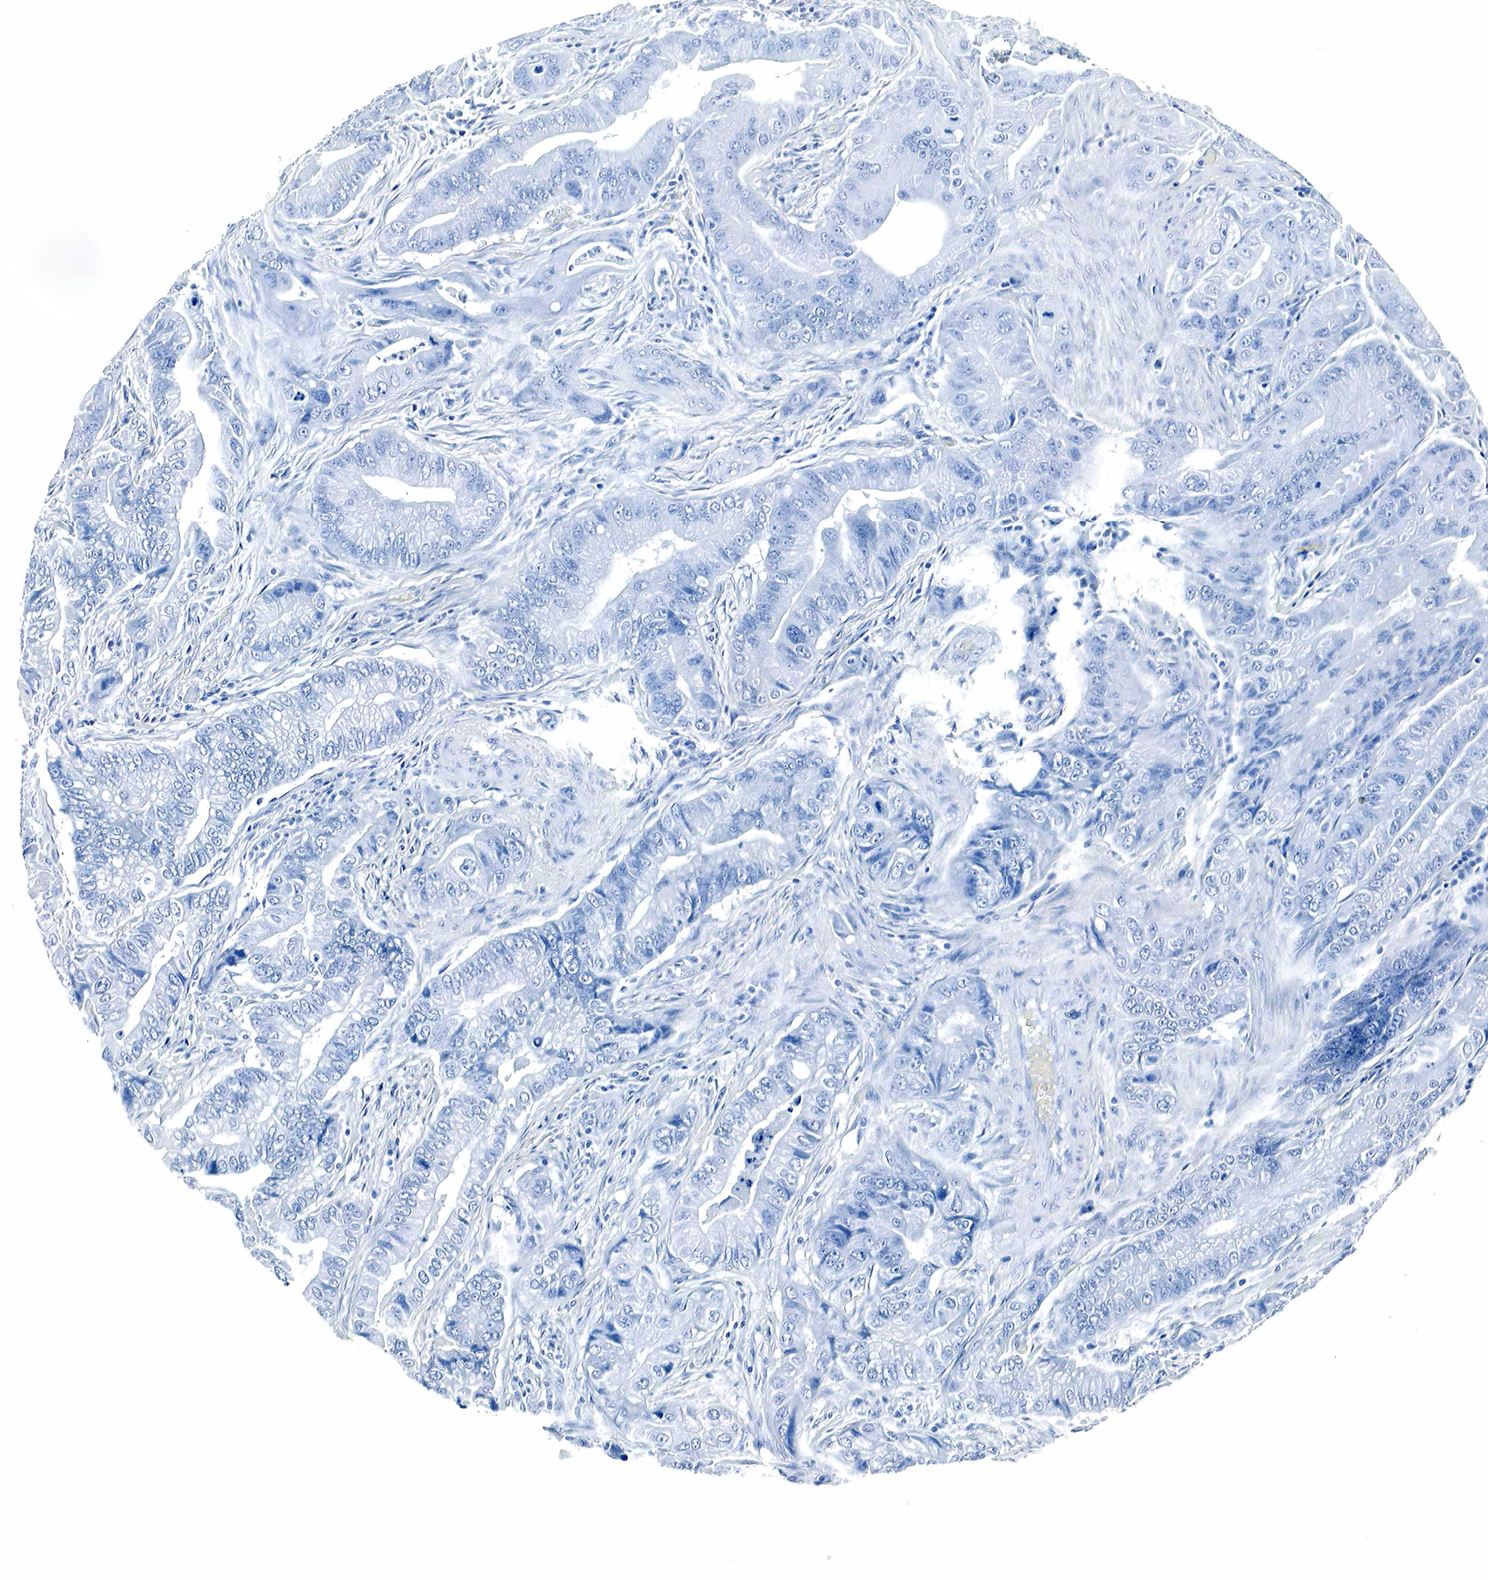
{"staining": {"intensity": "negative", "quantity": "none", "location": "none"}, "tissue": "pancreatic cancer", "cell_type": "Tumor cells", "image_type": "cancer", "snomed": [{"axis": "morphology", "description": "Adenocarcinoma, NOS"}, {"axis": "topography", "description": "Pancreas"}], "caption": "Tumor cells show no significant expression in pancreatic cancer (adenocarcinoma). (Stains: DAB immunohistochemistry (IHC) with hematoxylin counter stain, Microscopy: brightfield microscopy at high magnification).", "gene": "GAST", "patient": {"sex": "male", "age": 59}}